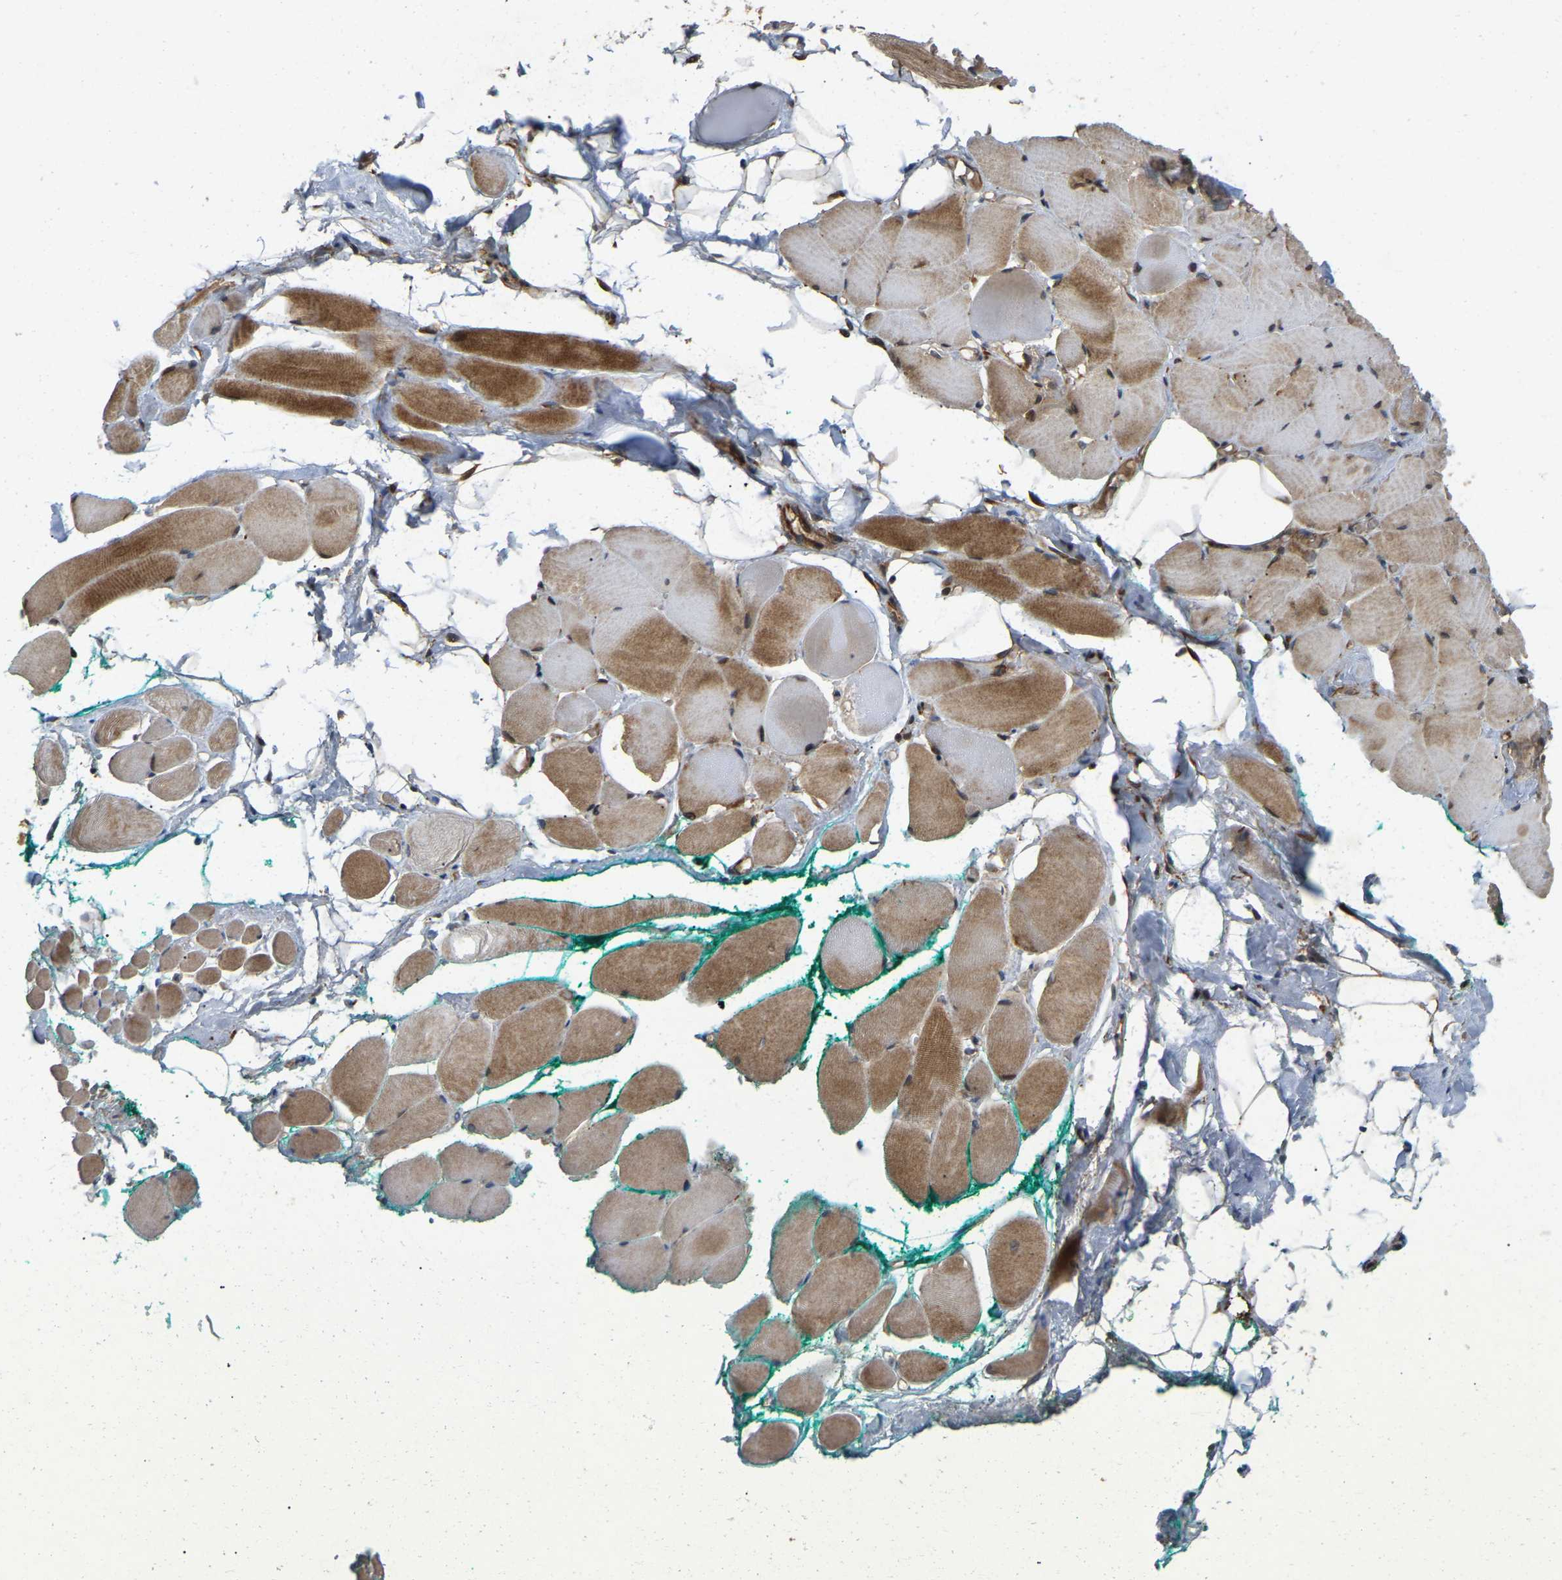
{"staining": {"intensity": "strong", "quantity": ">75%", "location": "cytoplasmic/membranous,nuclear"}, "tissue": "skeletal muscle", "cell_type": "Myocytes", "image_type": "normal", "snomed": [{"axis": "morphology", "description": "Normal tissue, NOS"}, {"axis": "topography", "description": "Skeletal muscle"}, {"axis": "topography", "description": "Peripheral nerve tissue"}], "caption": "An immunohistochemistry (IHC) micrograph of normal tissue is shown. Protein staining in brown labels strong cytoplasmic/membranous,nuclear positivity in skeletal muscle within myocytes. Using DAB (3,3'-diaminobenzidine) (brown) and hematoxylin (blue) stains, captured at high magnification using brightfield microscopy.", "gene": "KIAA1549", "patient": {"sex": "female", "age": 84}}